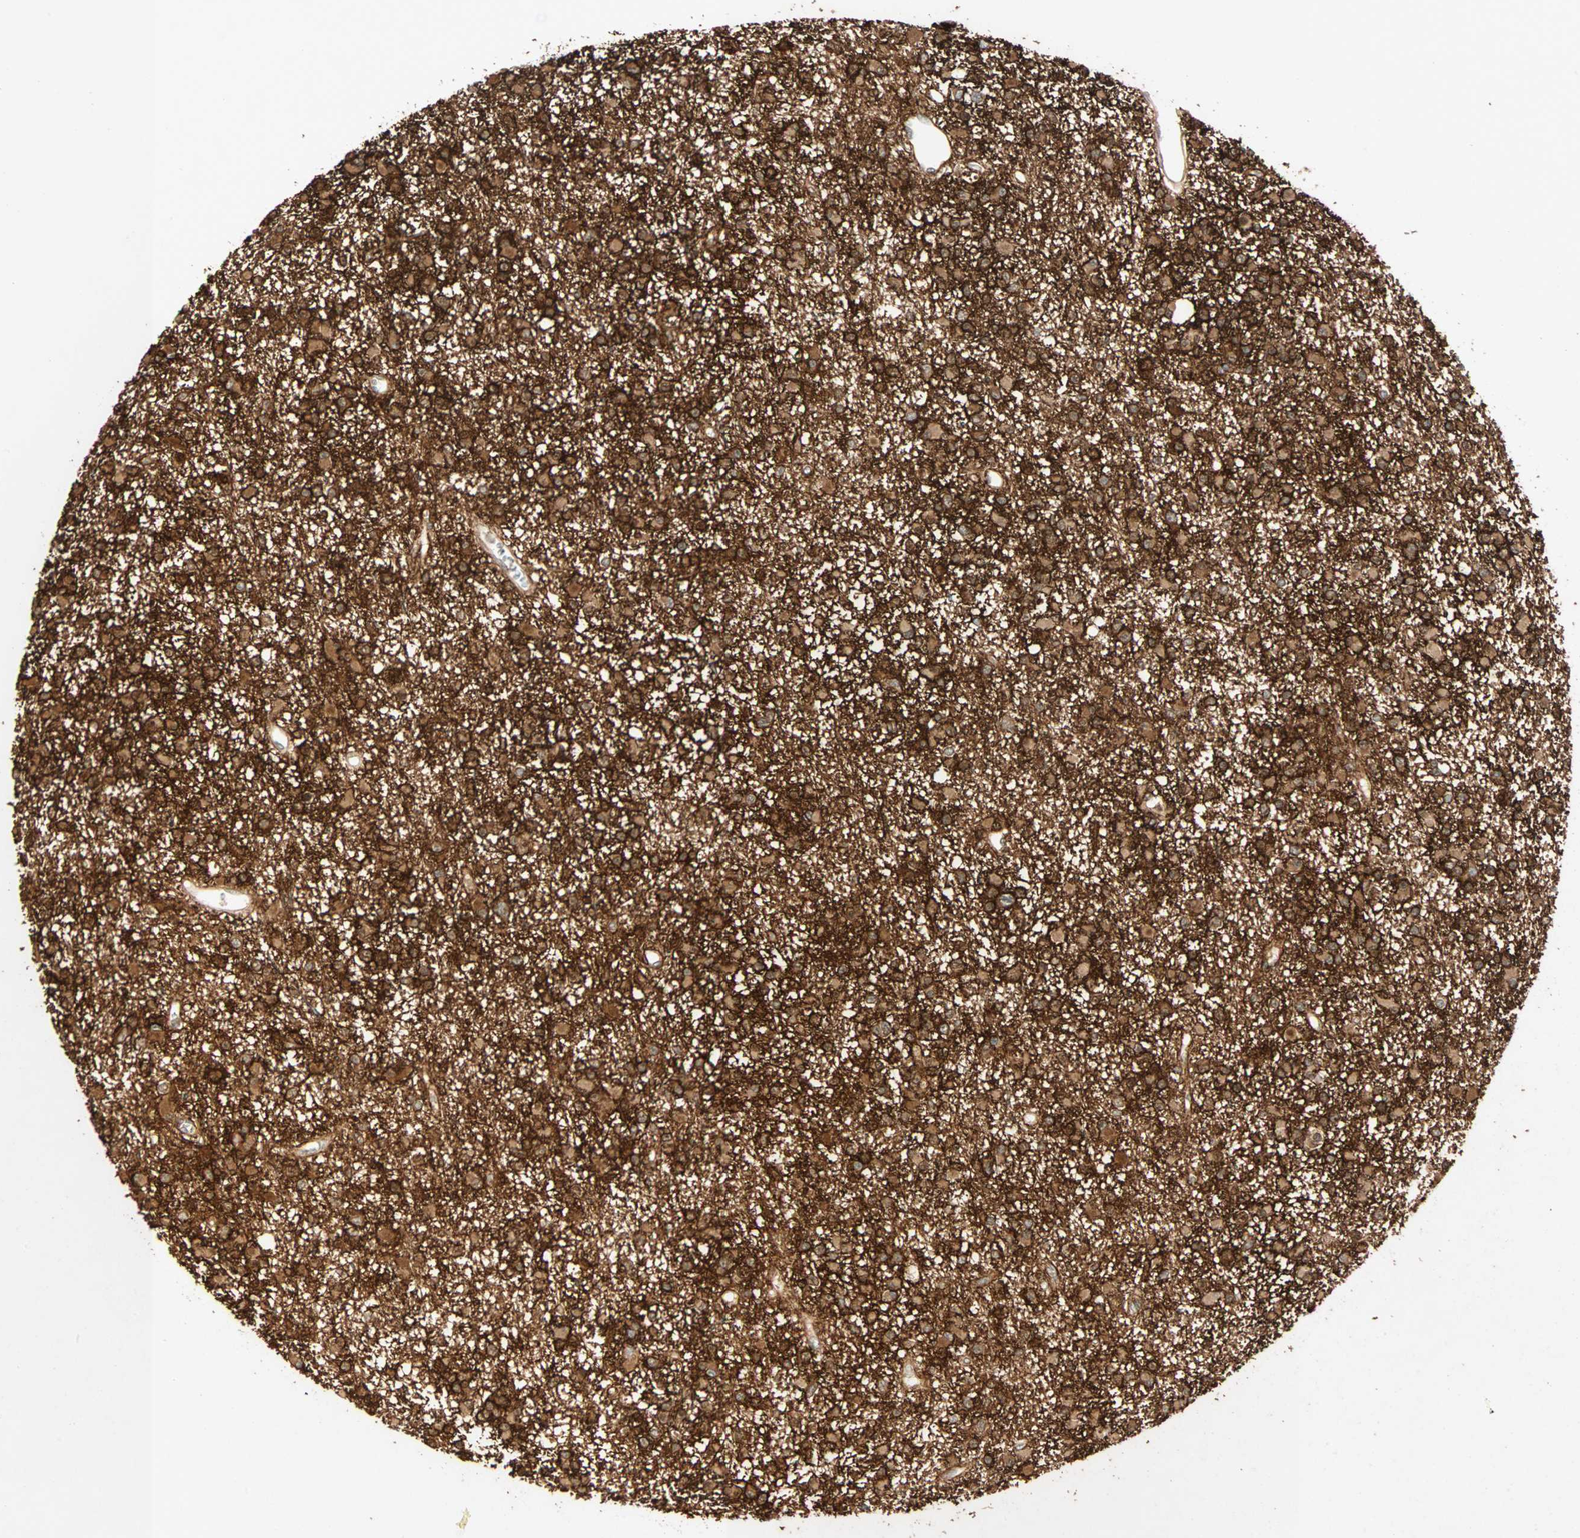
{"staining": {"intensity": "weak", "quantity": ">75%", "location": "cytoplasmic/membranous"}, "tissue": "glioma", "cell_type": "Tumor cells", "image_type": "cancer", "snomed": [{"axis": "morphology", "description": "Glioma, malignant, Low grade"}, {"axis": "topography", "description": "Brain"}], "caption": "About >75% of tumor cells in human low-grade glioma (malignant) show weak cytoplasmic/membranous protein staining as visualized by brown immunohistochemical staining.", "gene": "BCAN", "patient": {"sex": "female", "age": 22}}